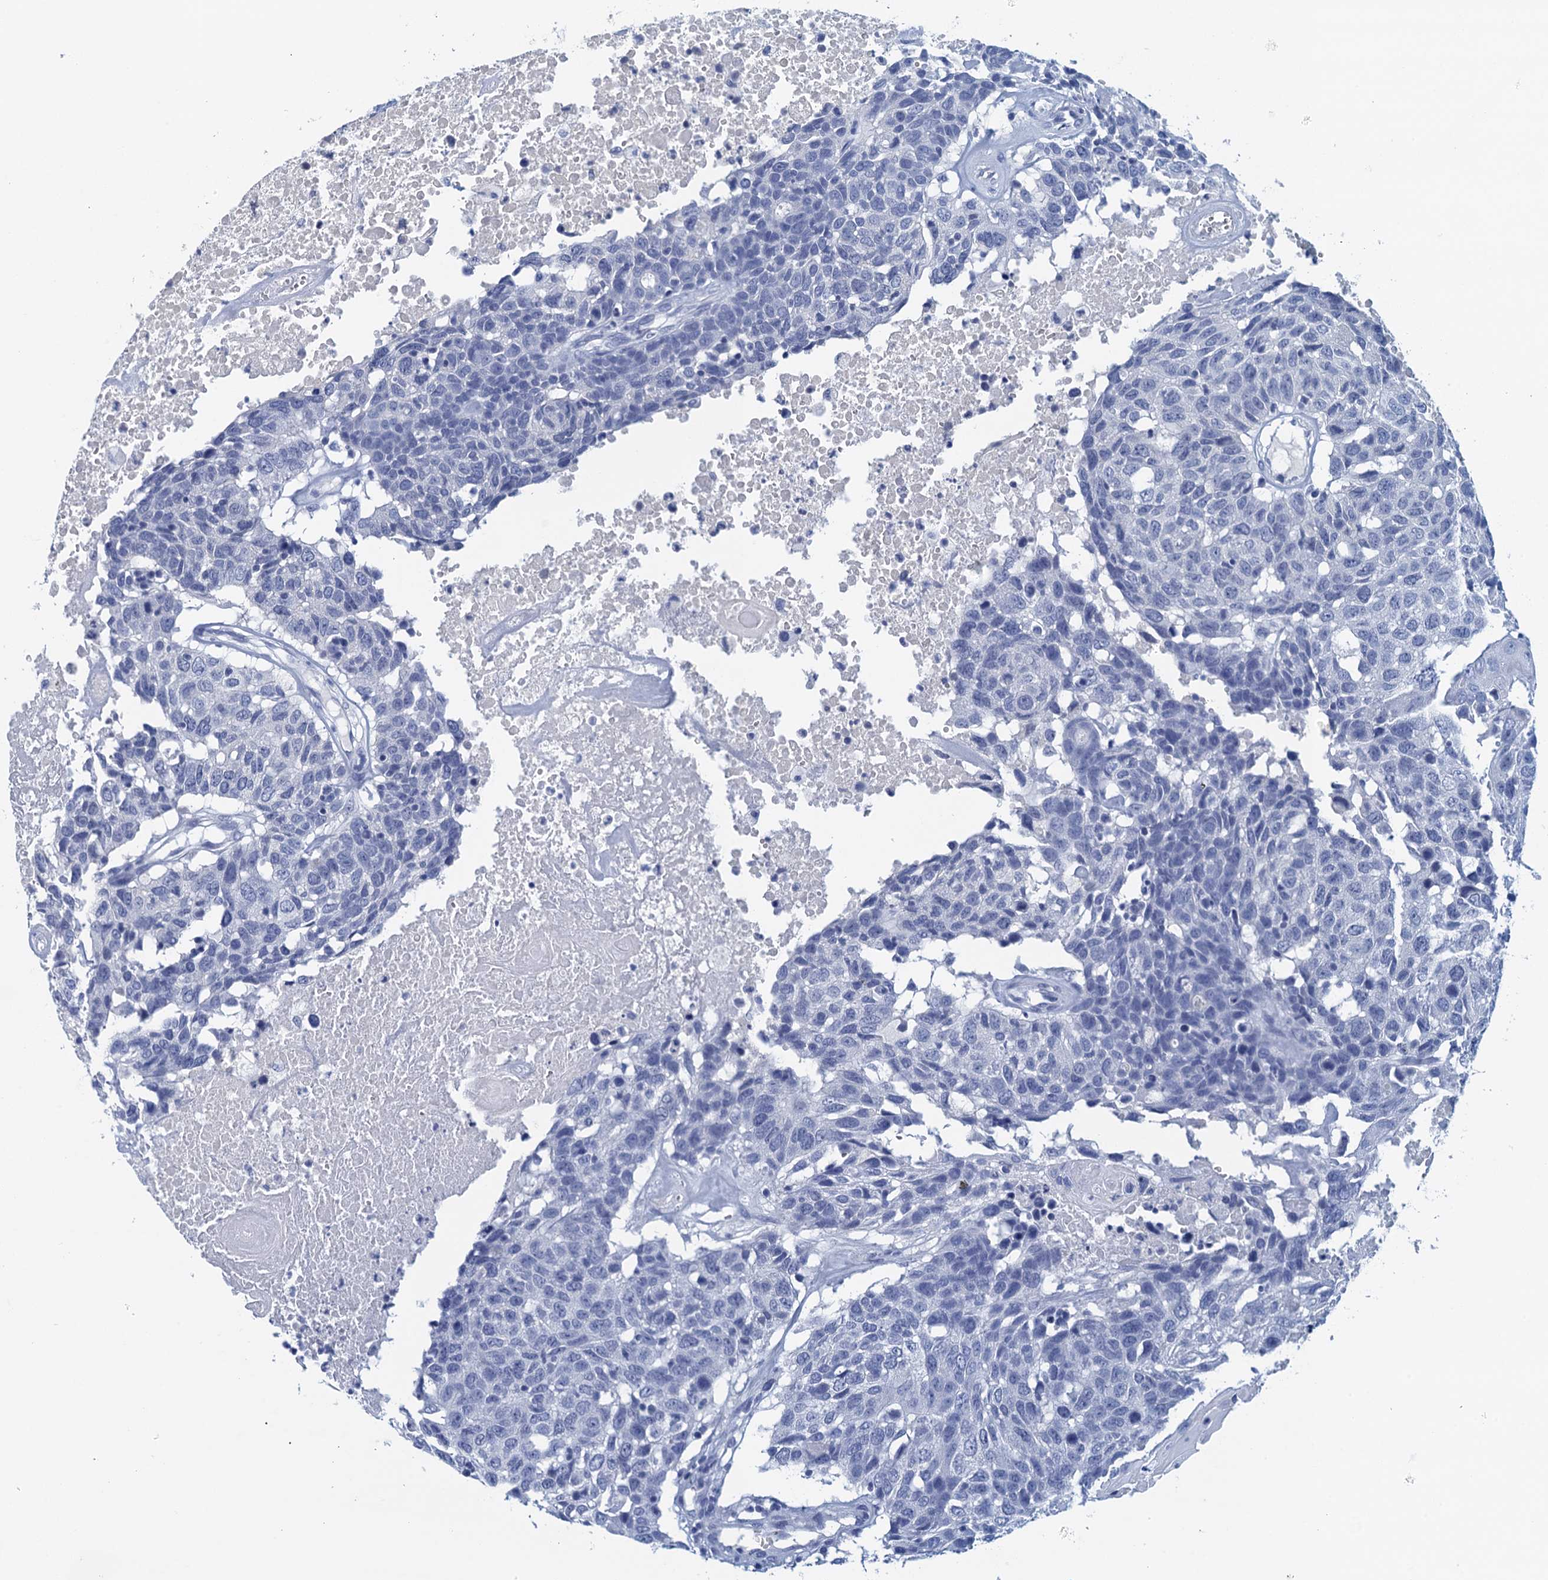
{"staining": {"intensity": "negative", "quantity": "none", "location": "none"}, "tissue": "head and neck cancer", "cell_type": "Tumor cells", "image_type": "cancer", "snomed": [{"axis": "morphology", "description": "Squamous cell carcinoma, NOS"}, {"axis": "topography", "description": "Head-Neck"}], "caption": "DAB immunohistochemical staining of human head and neck squamous cell carcinoma reveals no significant expression in tumor cells. (Immunohistochemistry, brightfield microscopy, high magnification).", "gene": "CYP51A1", "patient": {"sex": "male", "age": 66}}